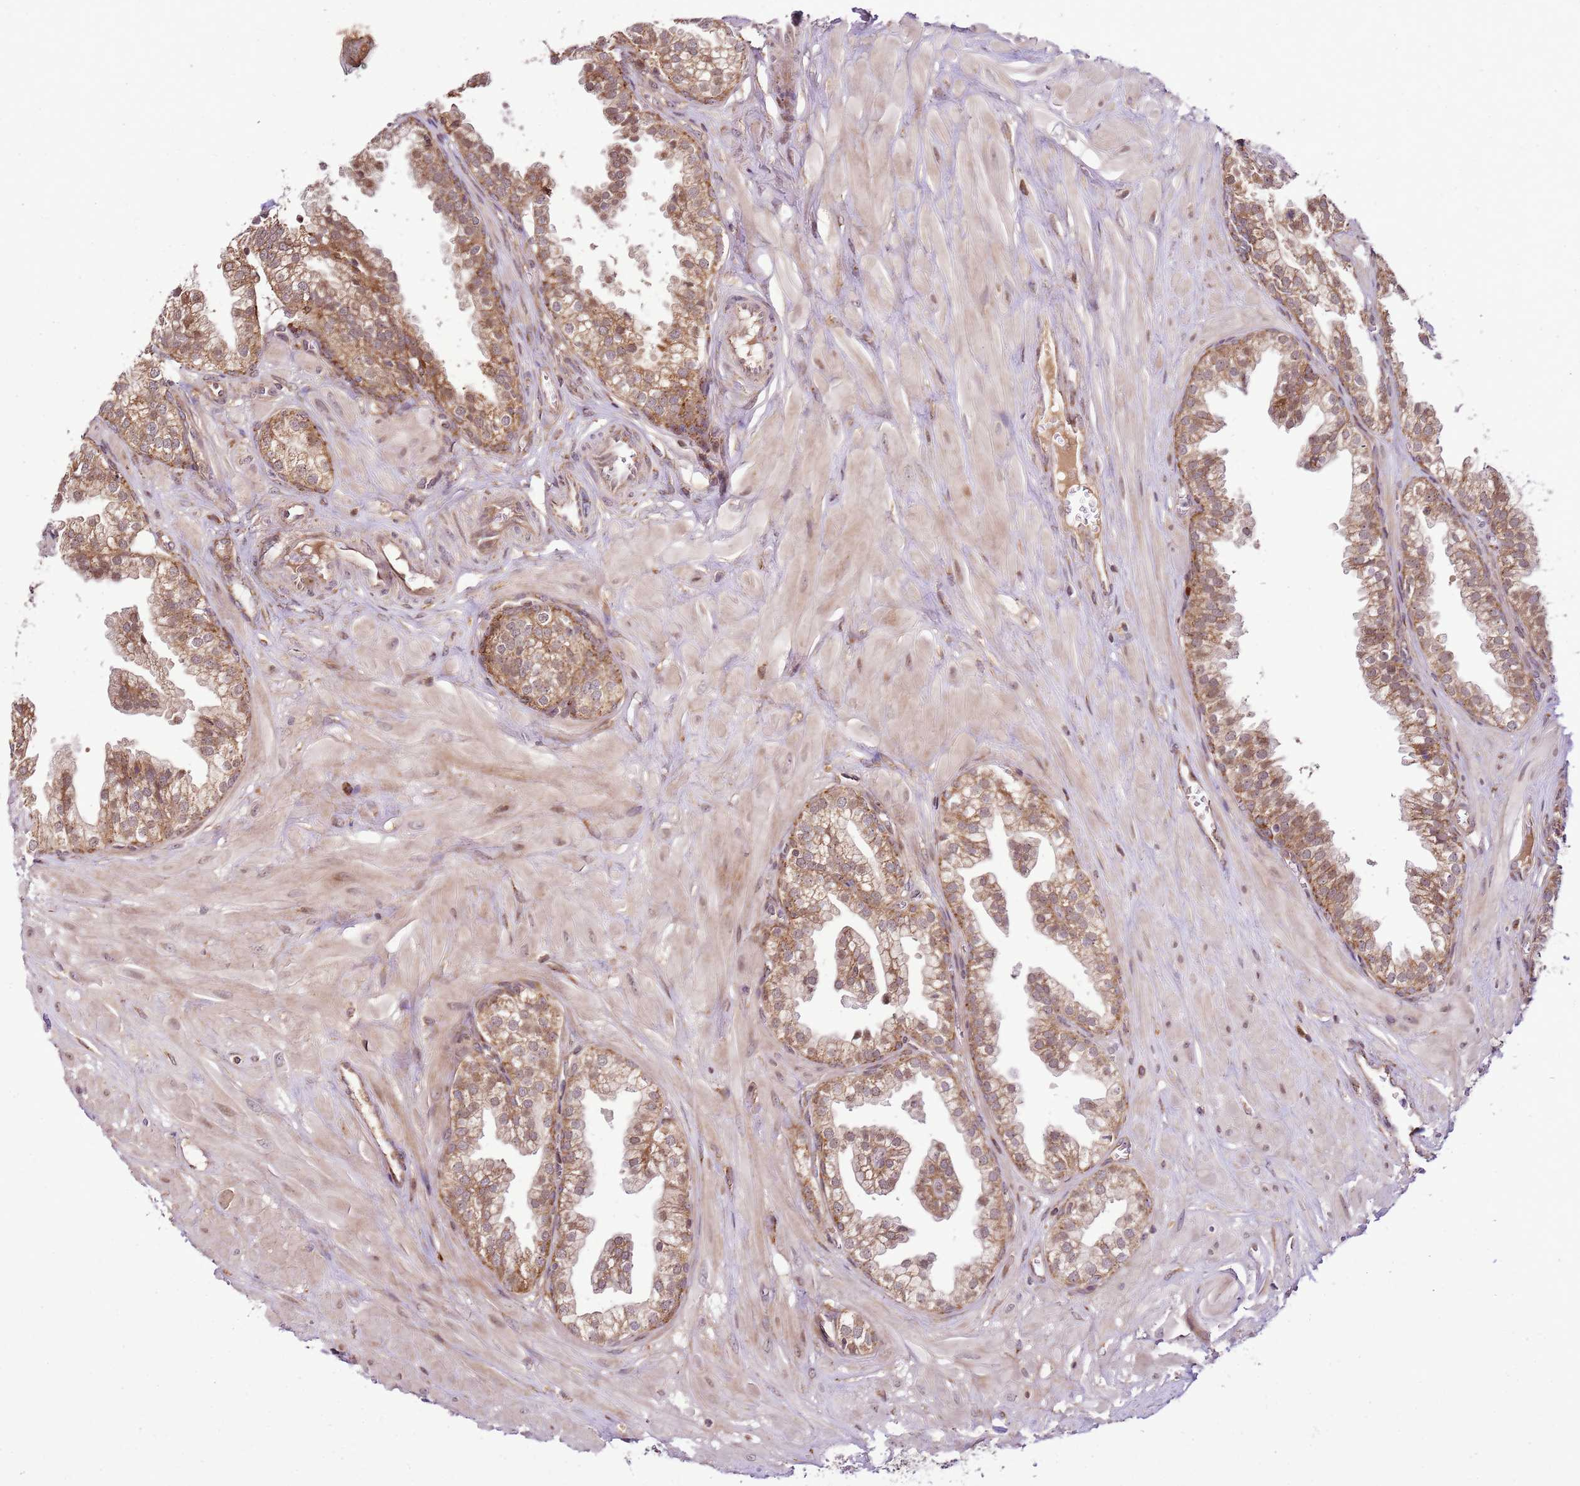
{"staining": {"intensity": "moderate", "quantity": ">75%", "location": "cytoplasmic/membranous"}, "tissue": "prostate", "cell_type": "Glandular cells", "image_type": "normal", "snomed": [{"axis": "morphology", "description": "Normal tissue, NOS"}, {"axis": "topography", "description": "Prostate"}, {"axis": "topography", "description": "Peripheral nerve tissue"}], "caption": "This photomicrograph demonstrates immunohistochemistry (IHC) staining of unremarkable human prostate, with medium moderate cytoplasmic/membranous staining in approximately >75% of glandular cells.", "gene": "RASA3", "patient": {"sex": "male", "age": 55}}